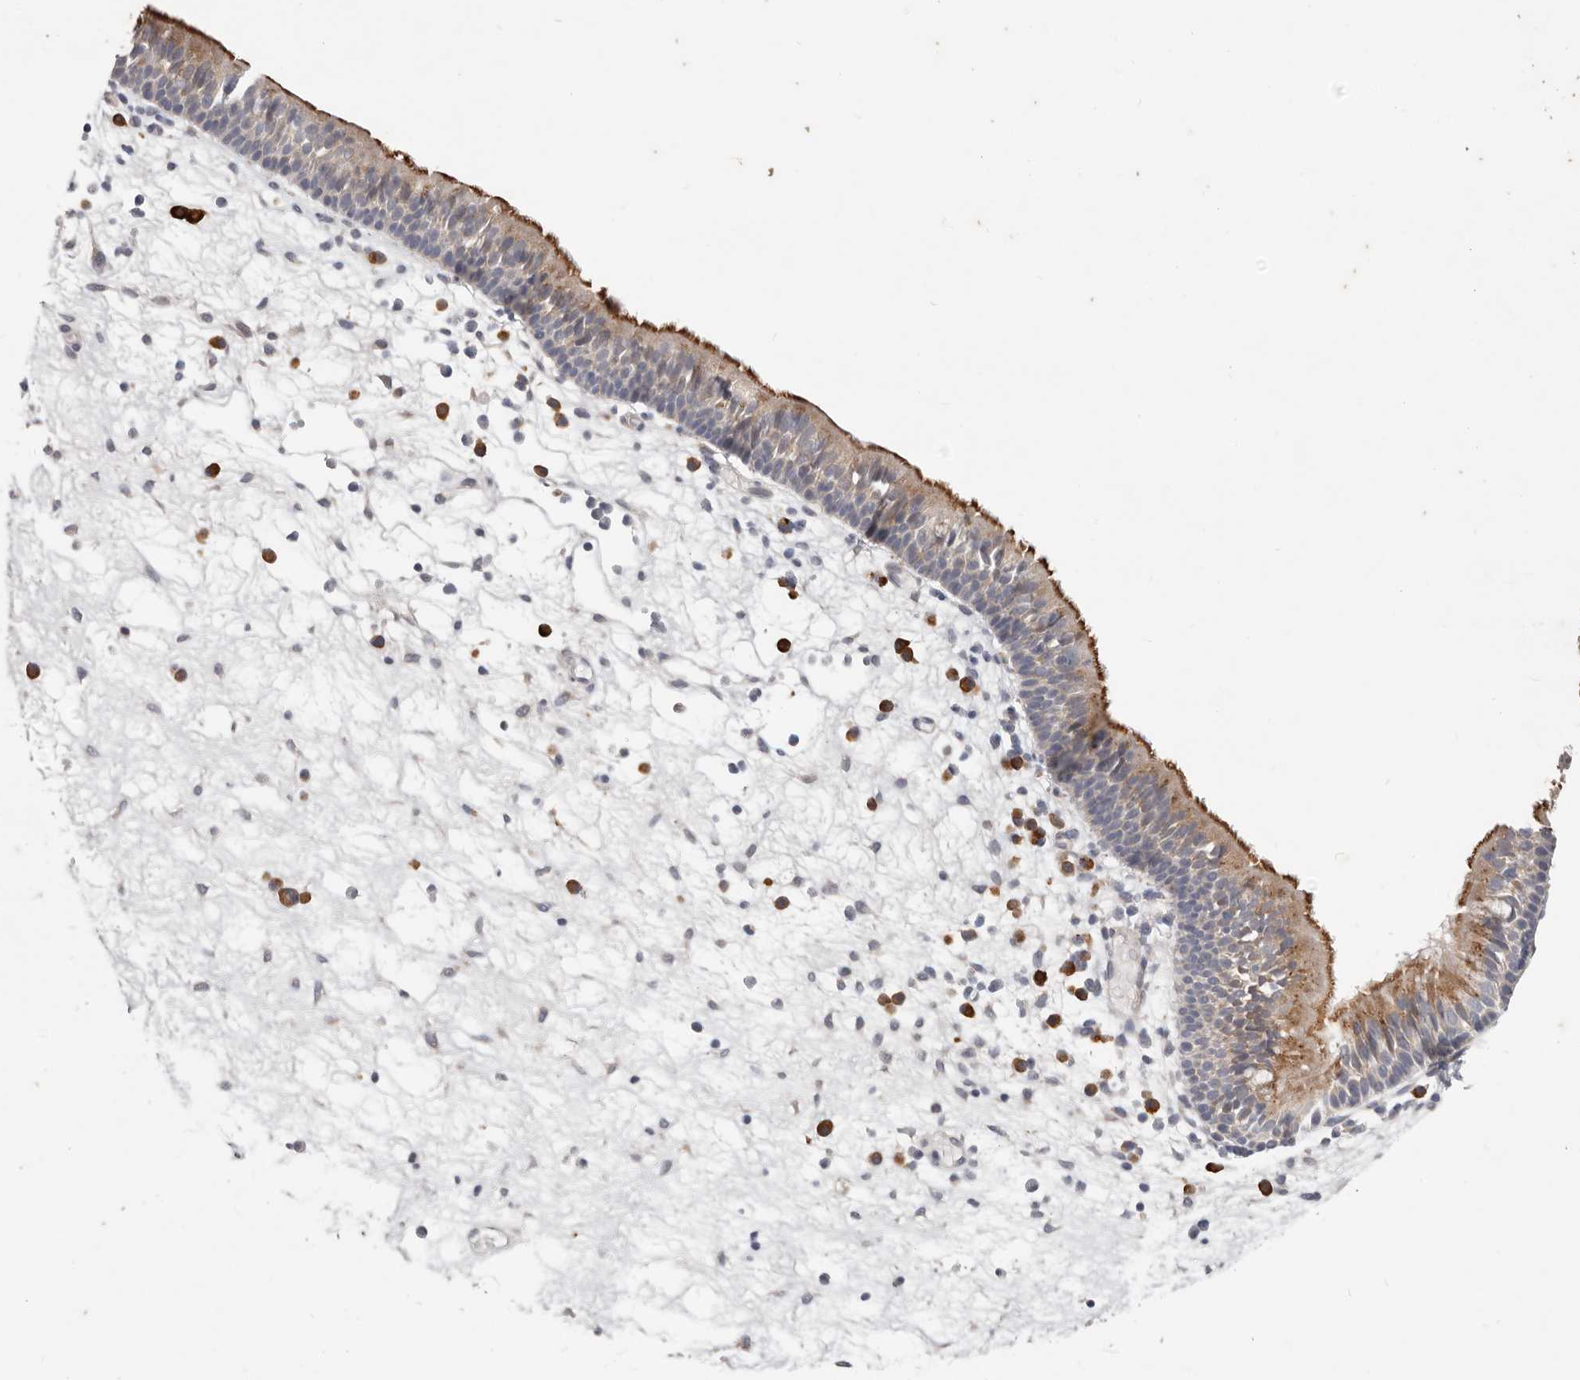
{"staining": {"intensity": "moderate", "quantity": ">75%", "location": "cytoplasmic/membranous"}, "tissue": "nasopharynx", "cell_type": "Respiratory epithelial cells", "image_type": "normal", "snomed": [{"axis": "morphology", "description": "Normal tissue, NOS"}, {"axis": "morphology", "description": "Inflammation, NOS"}, {"axis": "morphology", "description": "Malignant melanoma, Metastatic site"}, {"axis": "topography", "description": "Nasopharynx"}], "caption": "IHC (DAB) staining of benign human nasopharynx demonstrates moderate cytoplasmic/membranous protein expression in approximately >75% of respiratory epithelial cells.", "gene": "WDR77", "patient": {"sex": "male", "age": 70}}